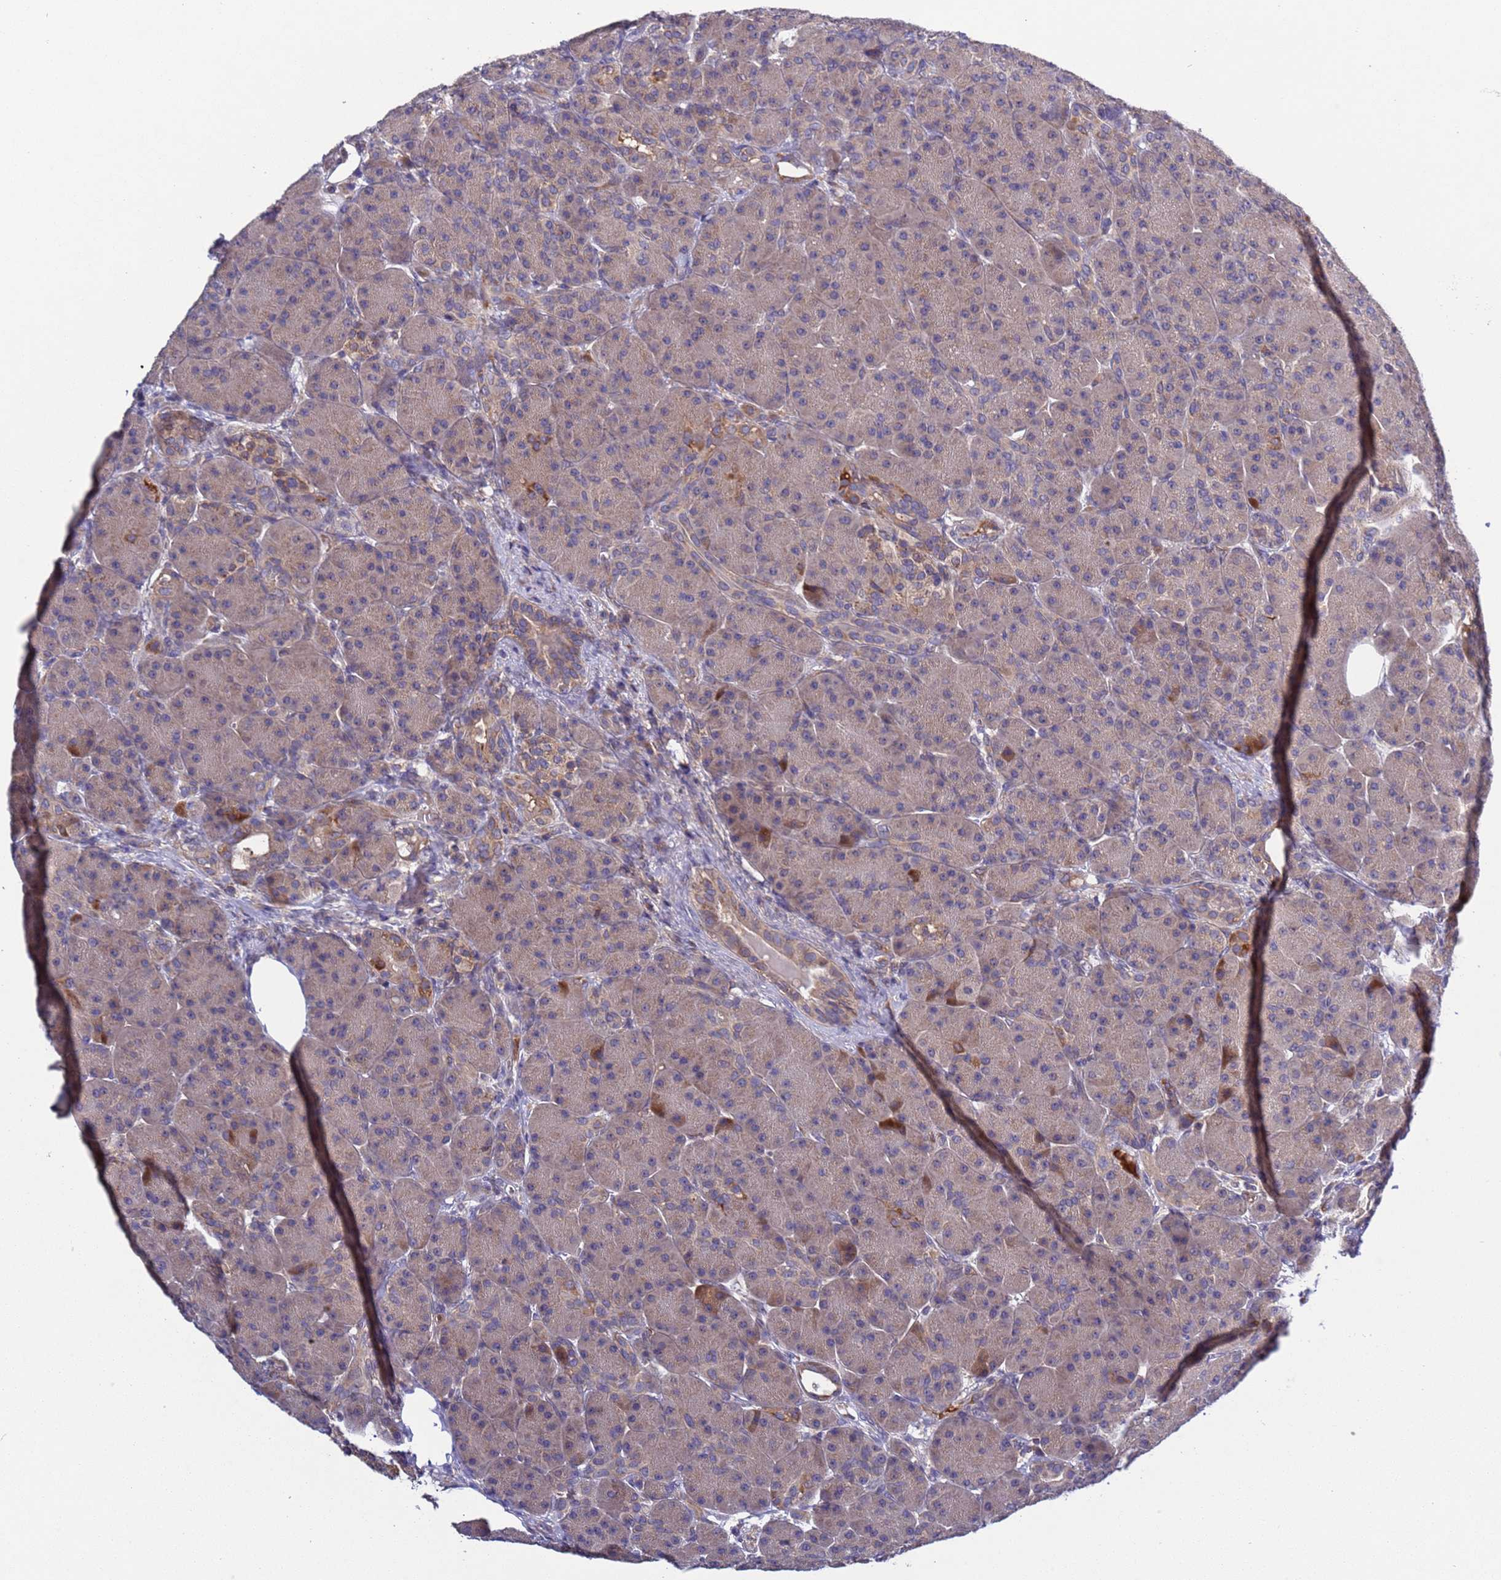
{"staining": {"intensity": "moderate", "quantity": "<25%", "location": "cytoplasmic/membranous"}, "tissue": "pancreas", "cell_type": "Exocrine glandular cells", "image_type": "normal", "snomed": [{"axis": "morphology", "description": "Normal tissue, NOS"}, {"axis": "topography", "description": "Pancreas"}], "caption": "A photomicrograph of pancreas stained for a protein exhibits moderate cytoplasmic/membranous brown staining in exocrine glandular cells. The staining is performed using DAB (3,3'-diaminobenzidine) brown chromogen to label protein expression. The nuclei are counter-stained blue using hematoxylin.", "gene": "PARP16", "patient": {"sex": "male", "age": 63}}